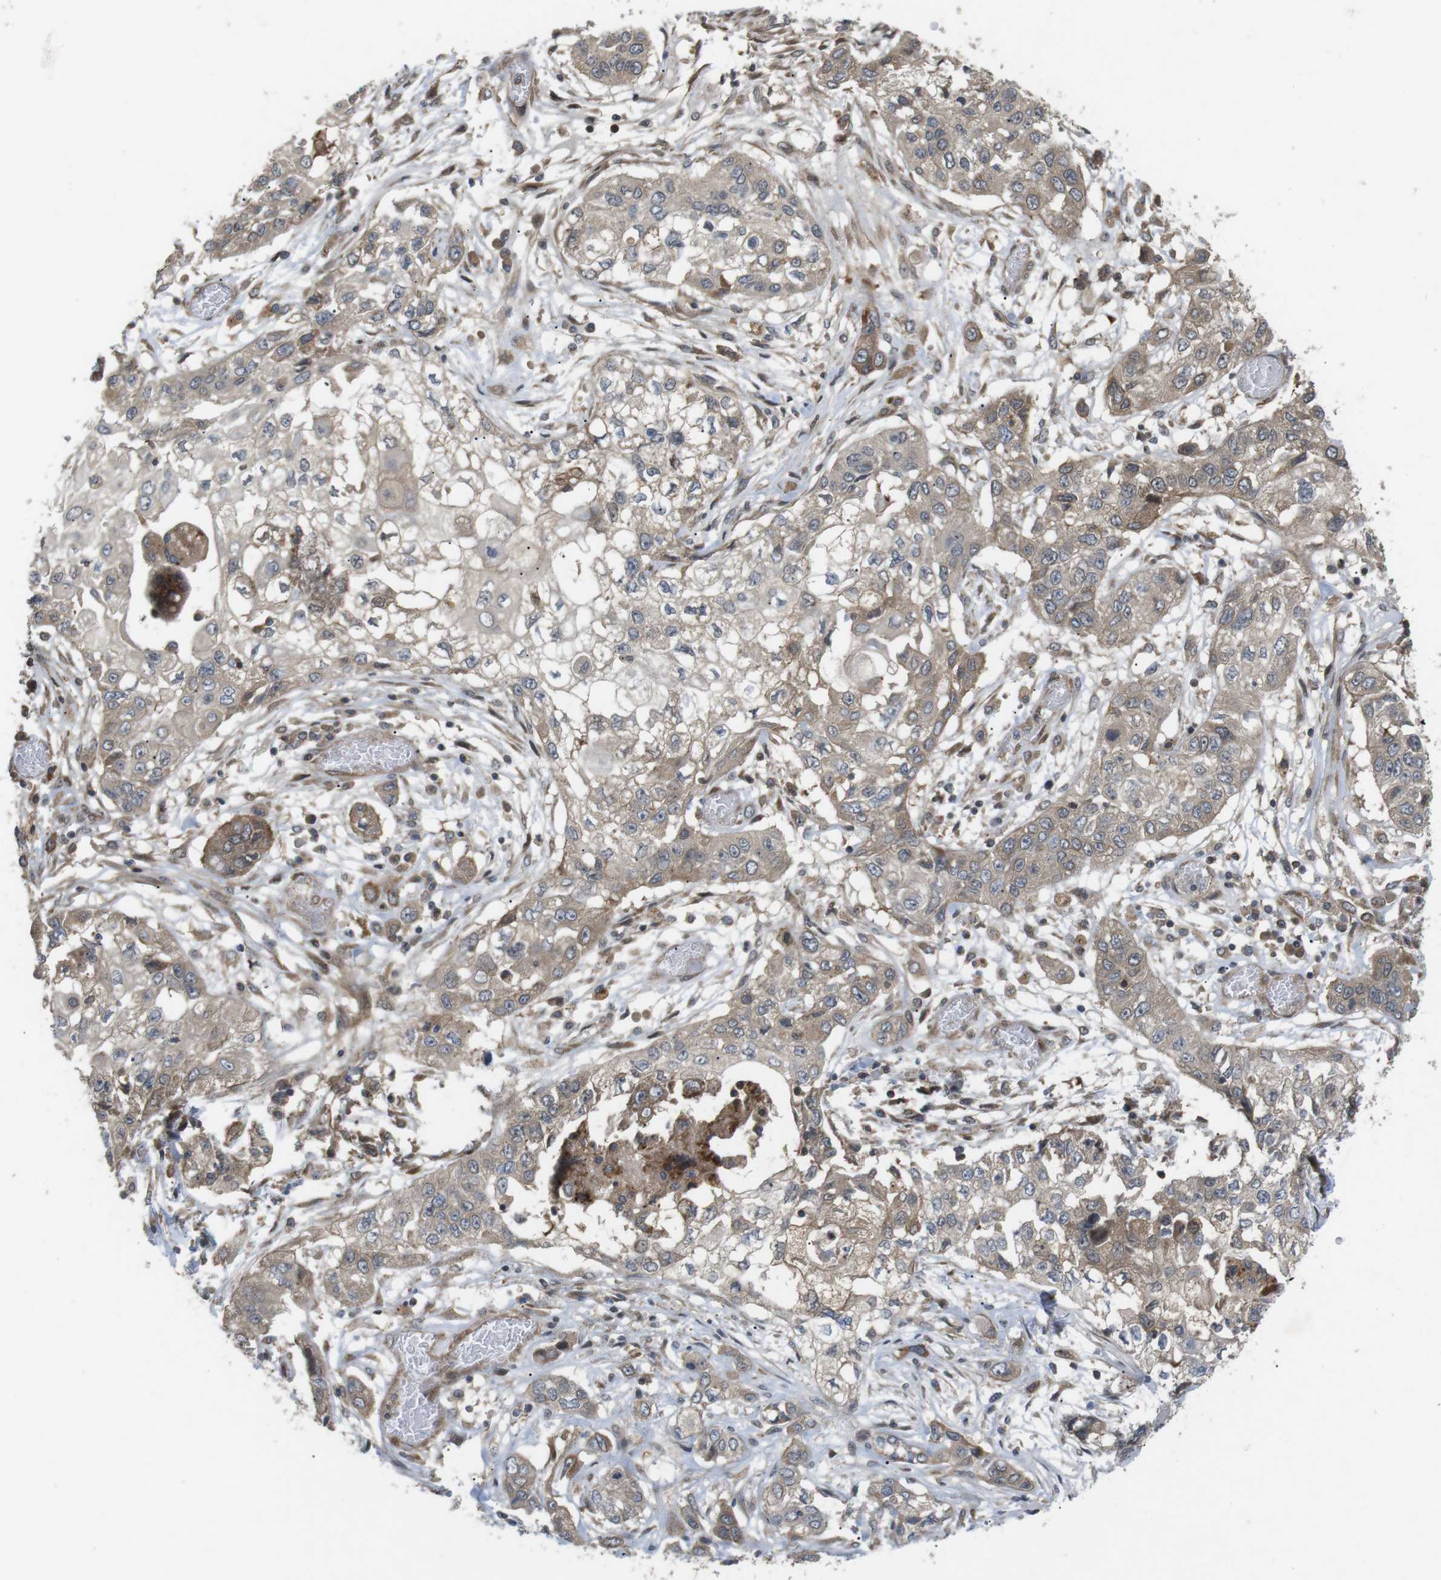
{"staining": {"intensity": "weak", "quantity": "<25%", "location": "cytoplasmic/membranous"}, "tissue": "lung cancer", "cell_type": "Tumor cells", "image_type": "cancer", "snomed": [{"axis": "morphology", "description": "Squamous cell carcinoma, NOS"}, {"axis": "topography", "description": "Lung"}], "caption": "Photomicrograph shows no significant protein expression in tumor cells of lung cancer.", "gene": "KANK2", "patient": {"sex": "male", "age": 71}}